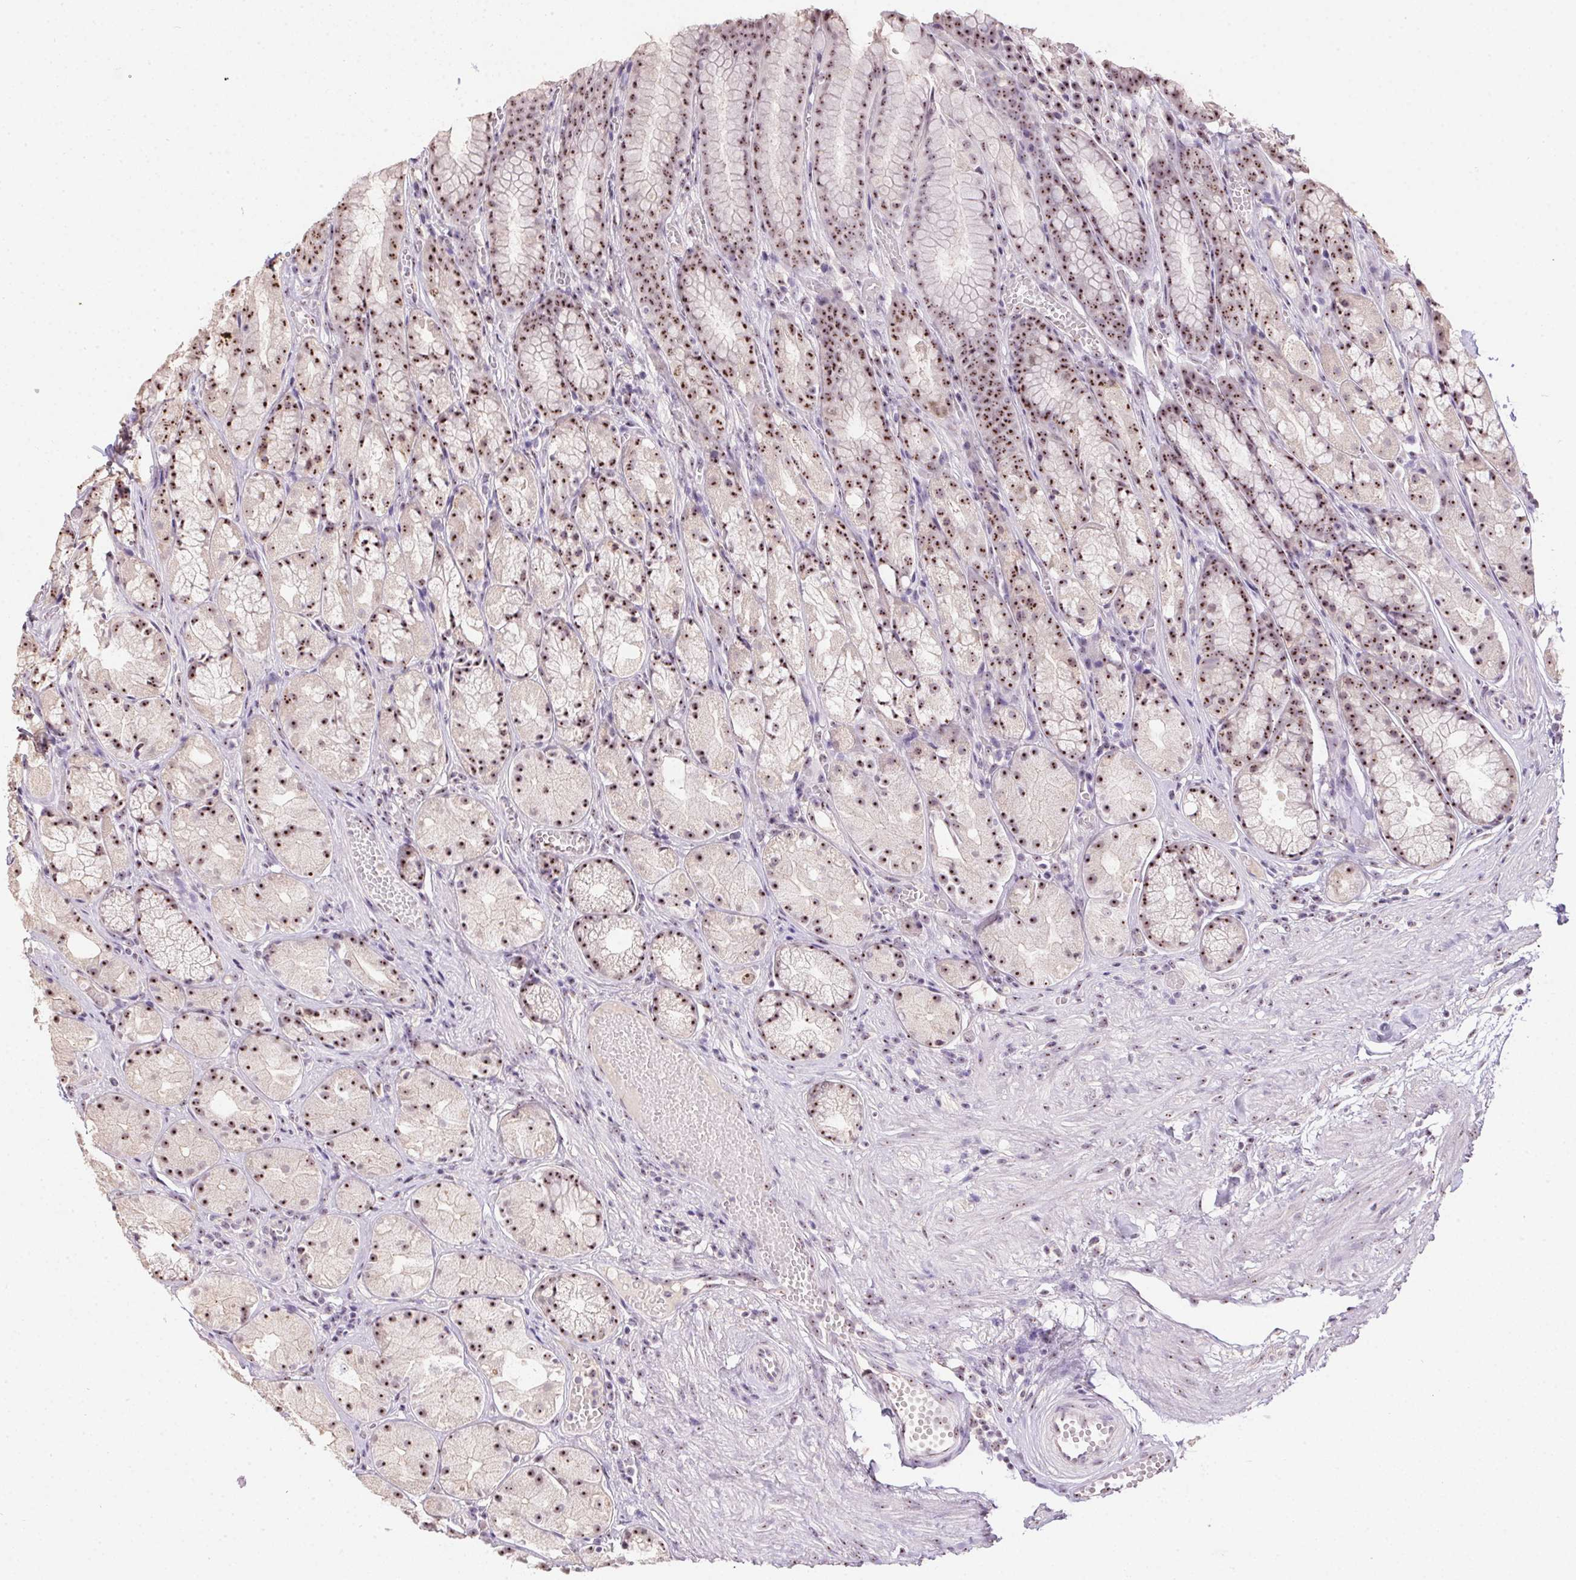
{"staining": {"intensity": "moderate", "quantity": "25%-75%", "location": "nuclear"}, "tissue": "stomach", "cell_type": "Glandular cells", "image_type": "normal", "snomed": [{"axis": "morphology", "description": "Normal tissue, NOS"}, {"axis": "topography", "description": "Stomach"}], "caption": "Protein staining by IHC exhibits moderate nuclear staining in approximately 25%-75% of glandular cells in benign stomach. (DAB = brown stain, brightfield microscopy at high magnification).", "gene": "BATF2", "patient": {"sex": "male", "age": 70}}